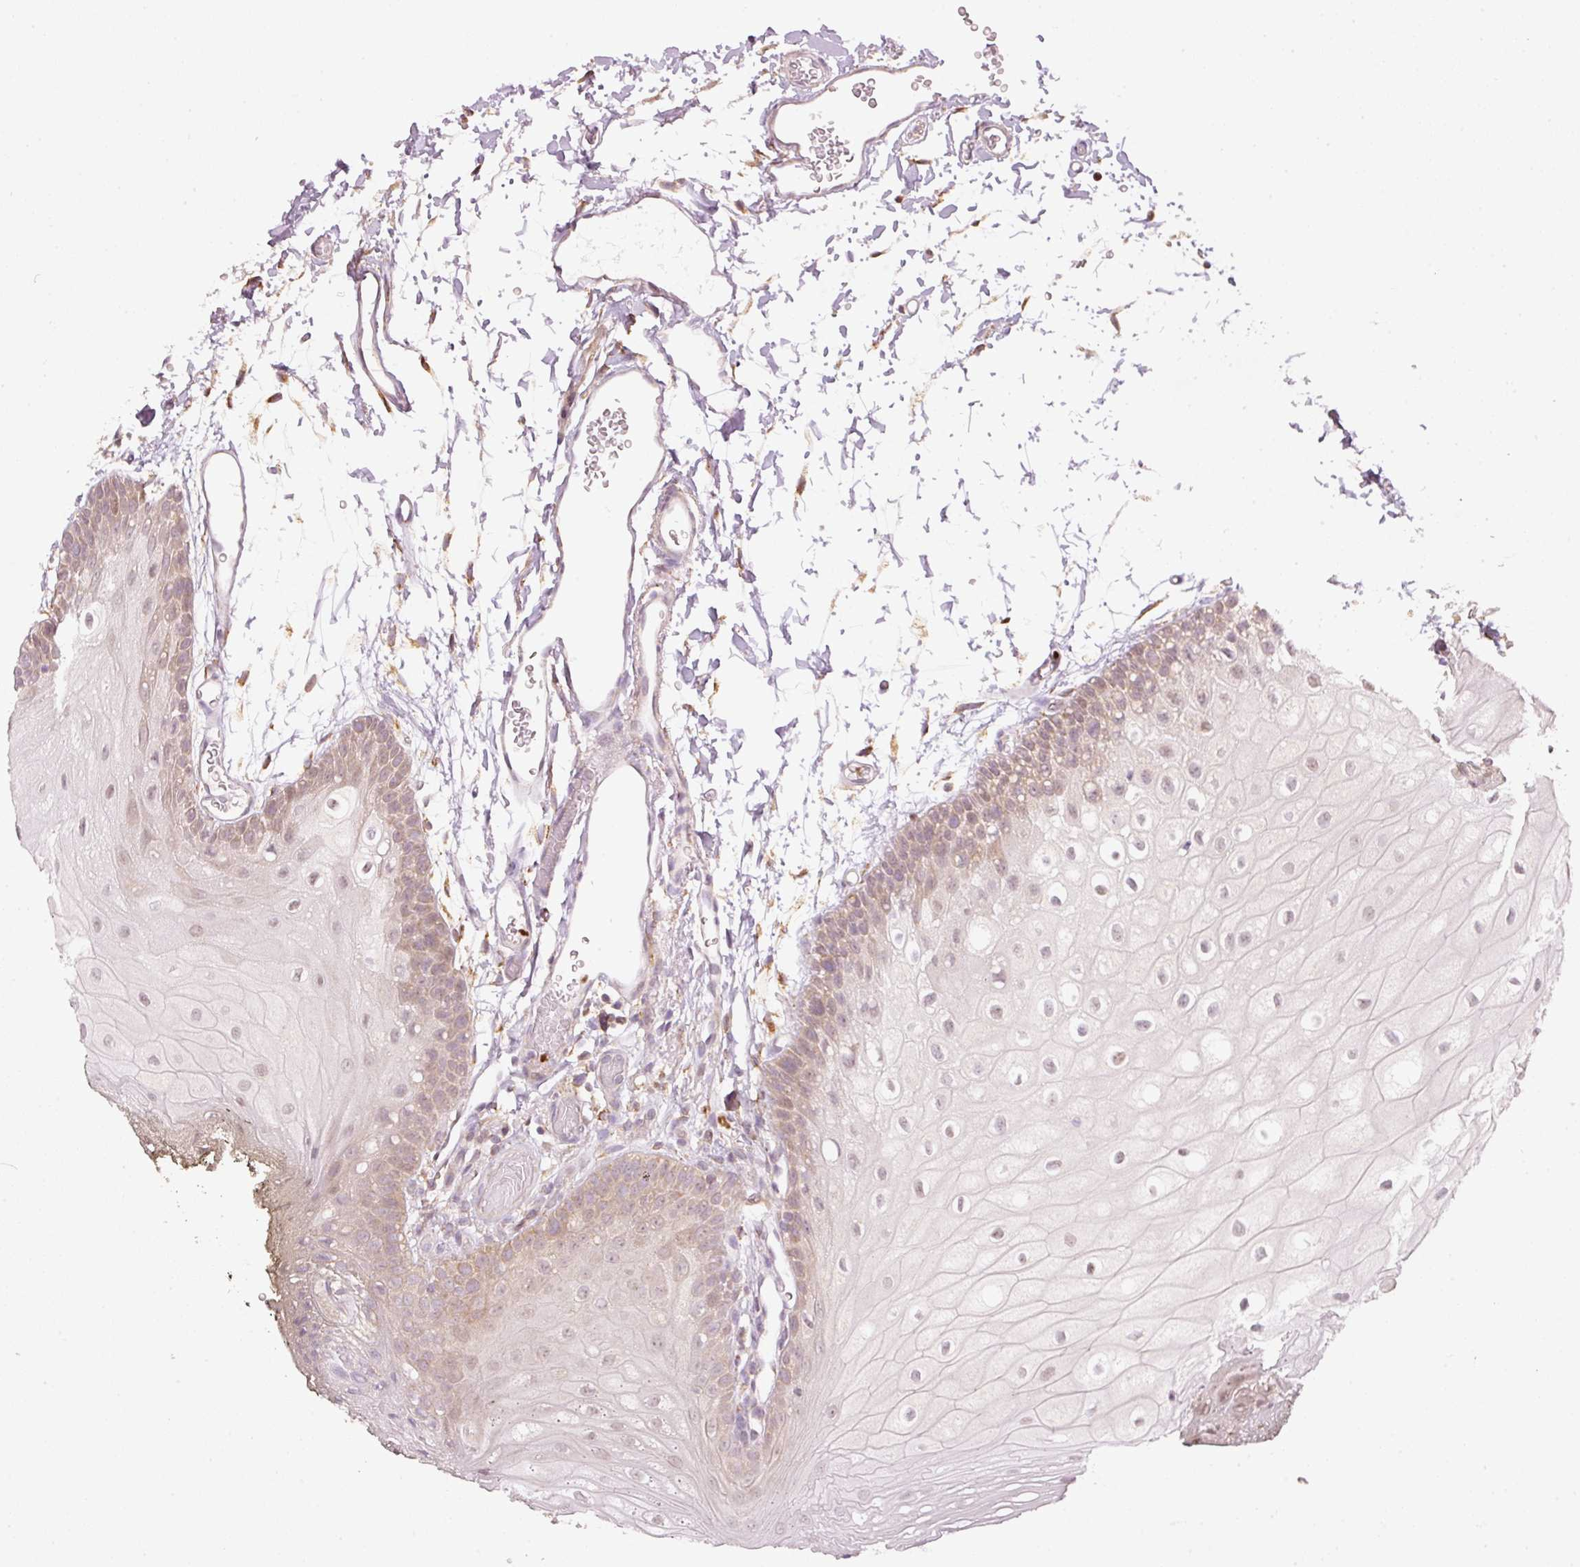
{"staining": {"intensity": "weak", "quantity": "25%-75%", "location": "cytoplasmic/membranous"}, "tissue": "oral mucosa", "cell_type": "Squamous epithelial cells", "image_type": "normal", "snomed": [{"axis": "morphology", "description": "Normal tissue, NOS"}, {"axis": "morphology", "description": "Squamous cell carcinoma, NOS"}, {"axis": "topography", "description": "Oral tissue"}, {"axis": "topography", "description": "Head-Neck"}], "caption": "IHC photomicrograph of normal oral mucosa: oral mucosa stained using immunohistochemistry (IHC) reveals low levels of weak protein expression localized specifically in the cytoplasmic/membranous of squamous epithelial cells, appearing as a cytoplasmic/membranous brown color.", "gene": "MTHFD1L", "patient": {"sex": "female", "age": 81}}